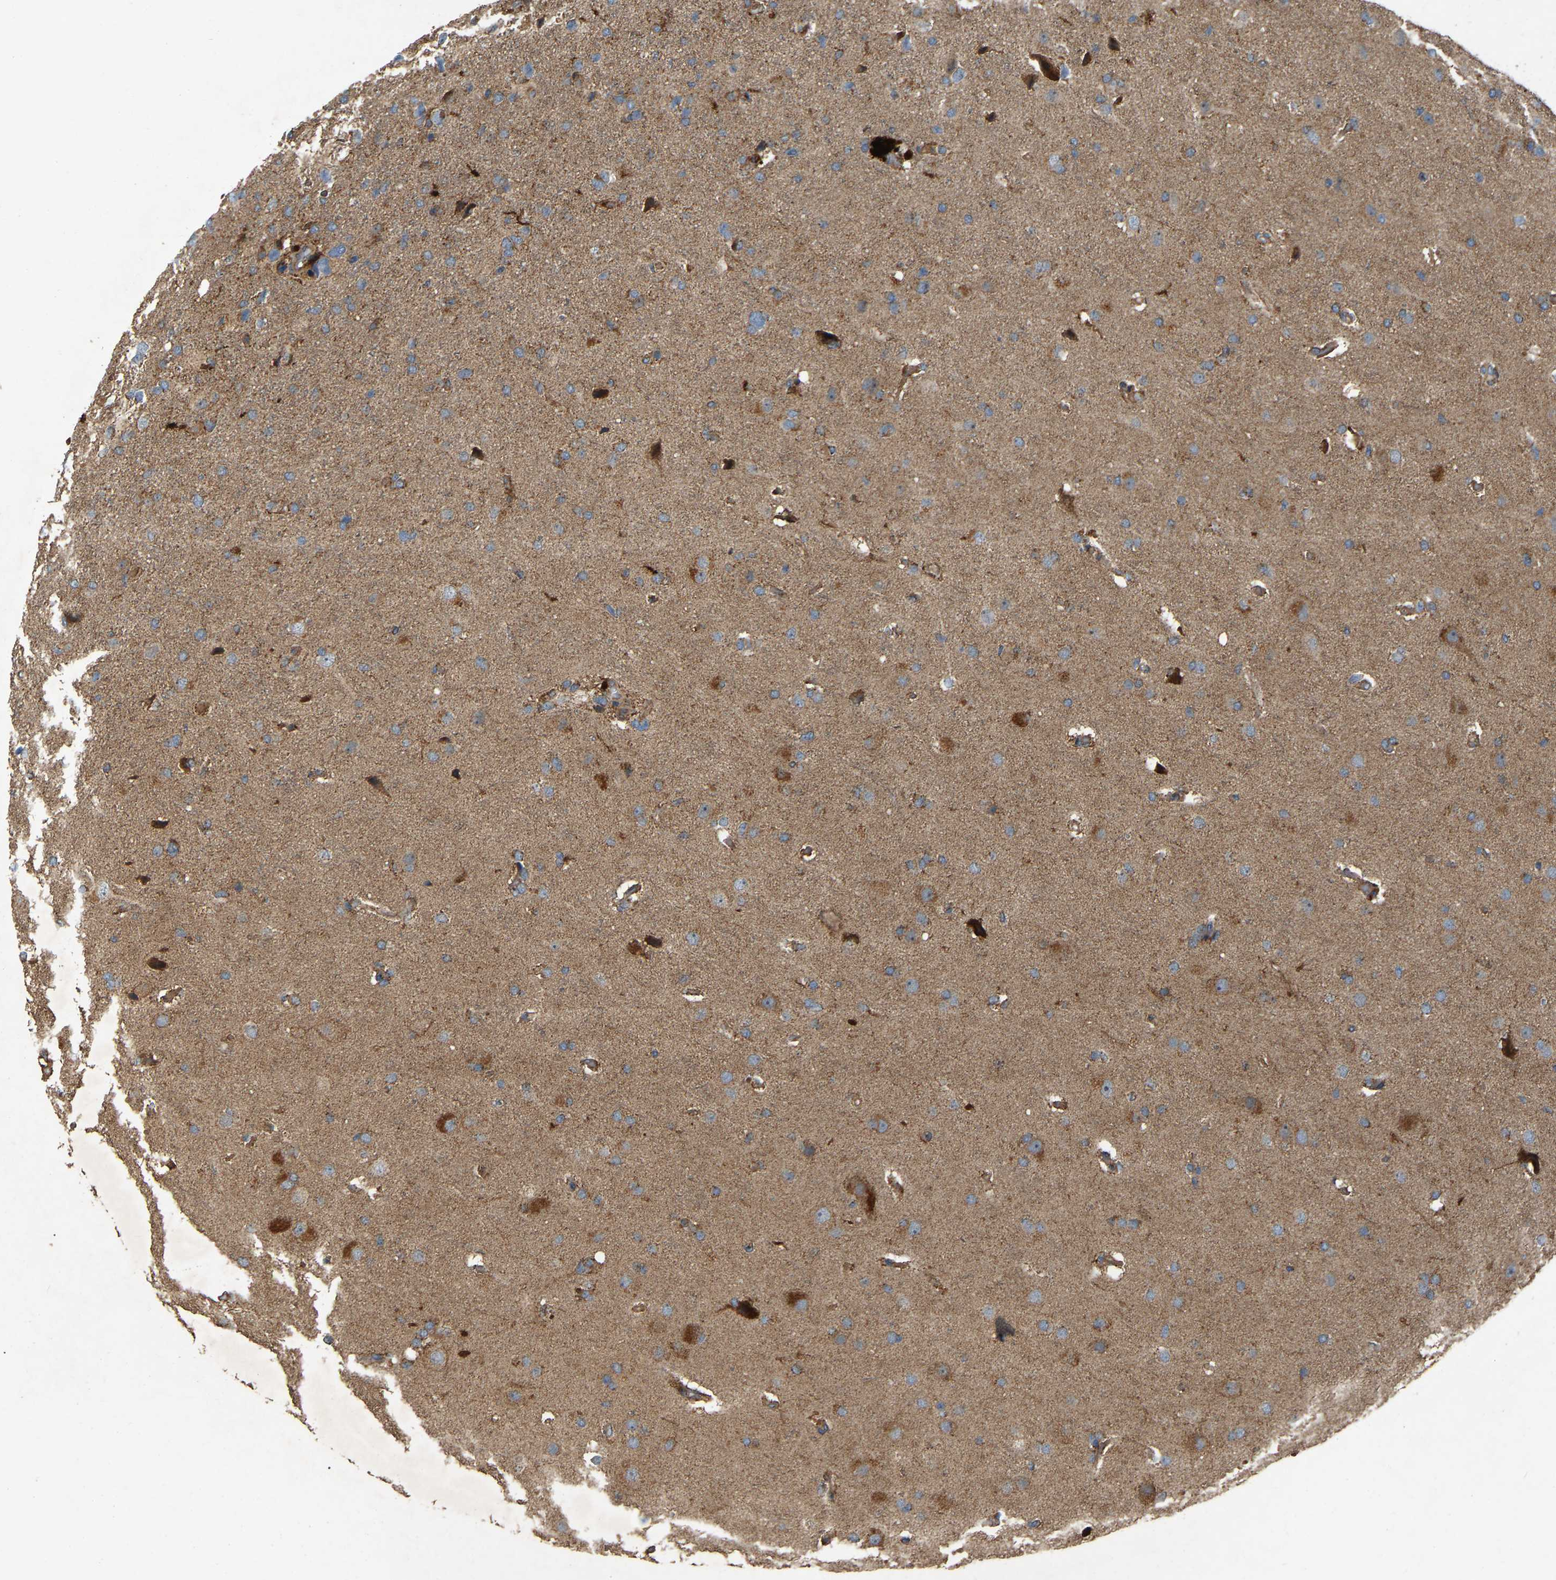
{"staining": {"intensity": "moderate", "quantity": ">75%", "location": "cytoplasmic/membranous"}, "tissue": "glioma", "cell_type": "Tumor cells", "image_type": "cancer", "snomed": [{"axis": "morphology", "description": "Glioma, malignant, High grade"}, {"axis": "topography", "description": "Brain"}], "caption": "About >75% of tumor cells in glioma reveal moderate cytoplasmic/membranous protein staining as visualized by brown immunohistochemical staining.", "gene": "SAMD9L", "patient": {"sex": "female", "age": 58}}